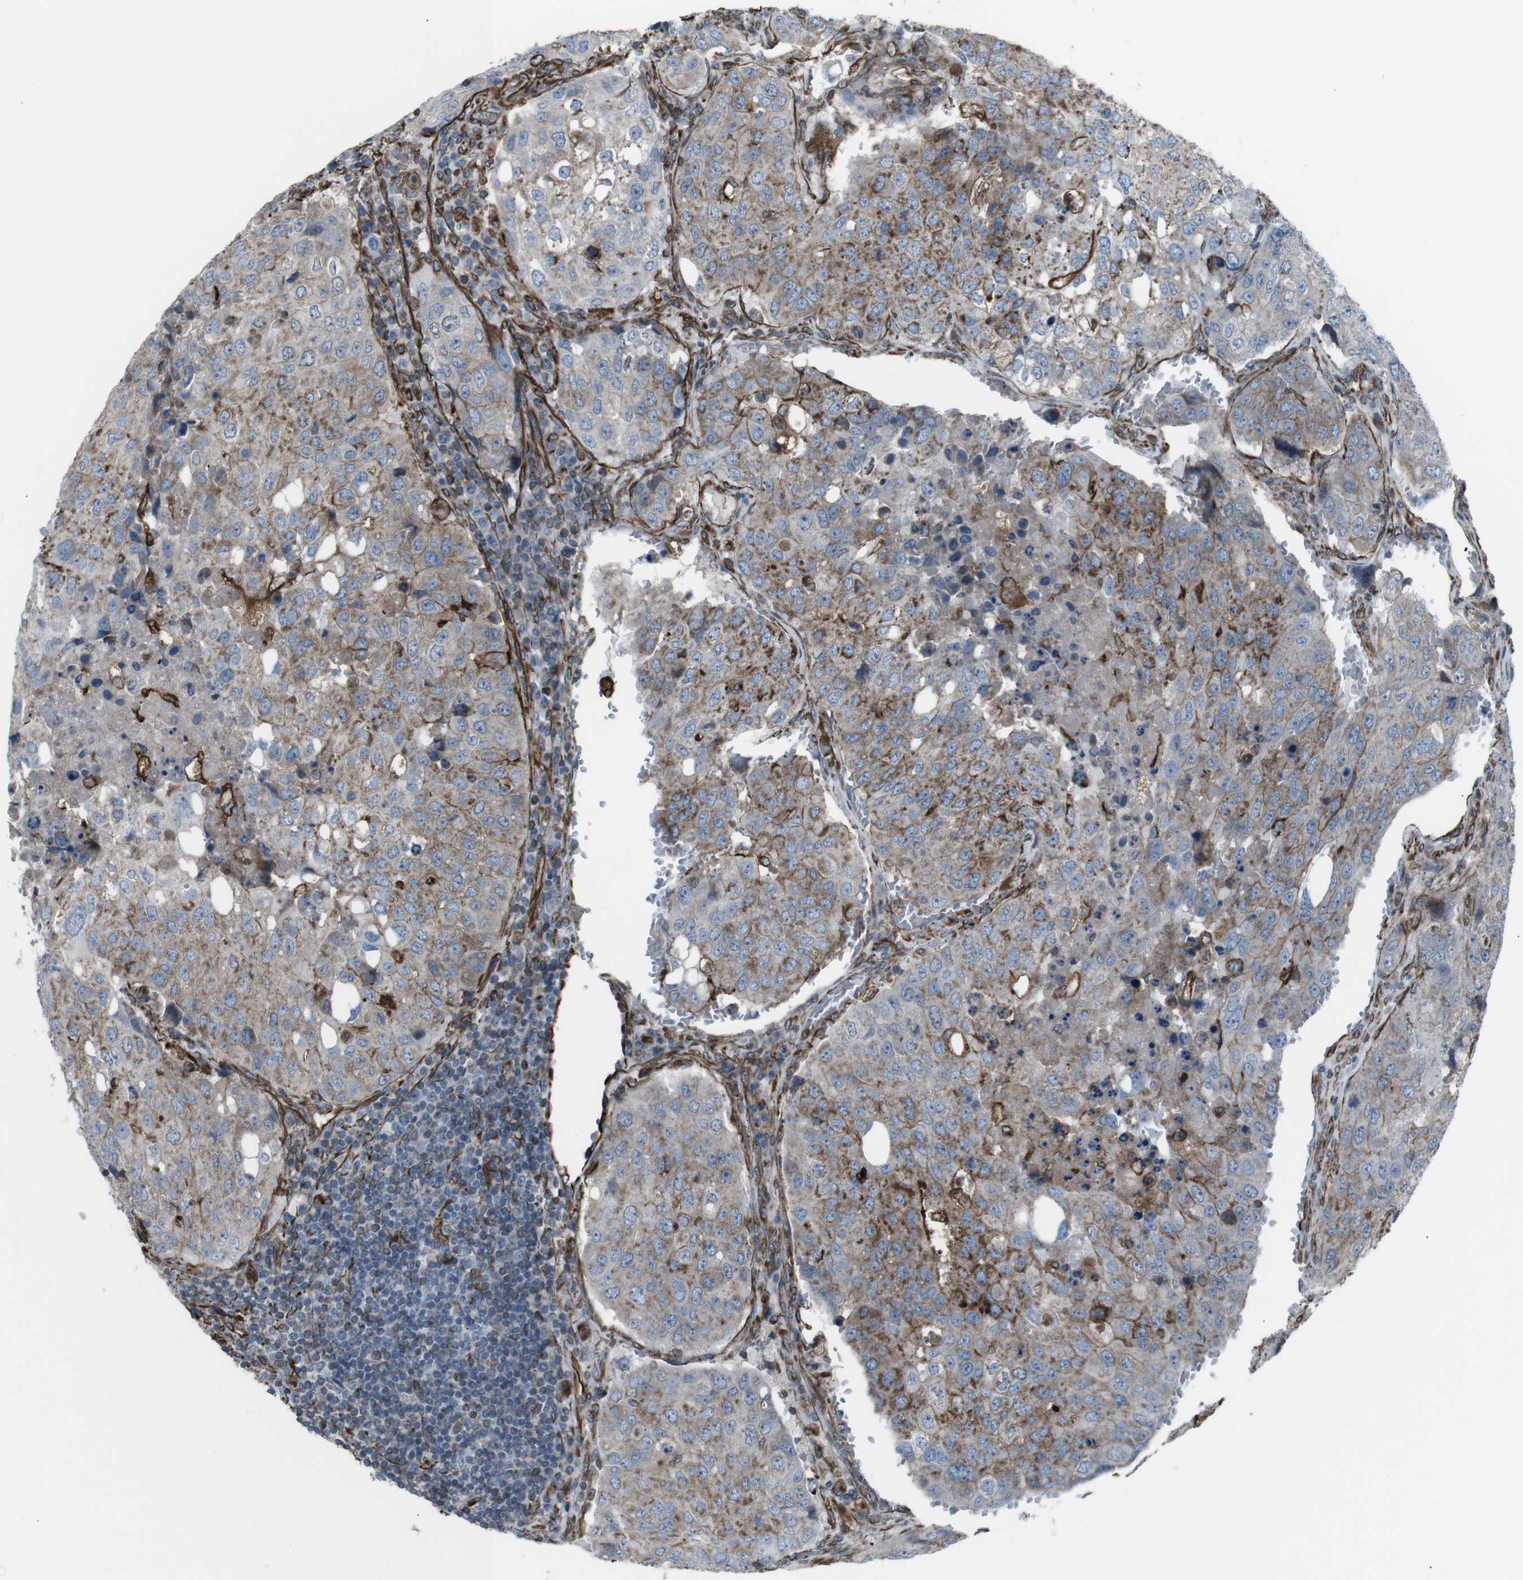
{"staining": {"intensity": "moderate", "quantity": "25%-75%", "location": "cytoplasmic/membranous"}, "tissue": "urothelial cancer", "cell_type": "Tumor cells", "image_type": "cancer", "snomed": [{"axis": "morphology", "description": "Urothelial carcinoma, High grade"}, {"axis": "topography", "description": "Lymph node"}, {"axis": "topography", "description": "Urinary bladder"}], "caption": "Immunohistochemistry (IHC) staining of urothelial carcinoma (high-grade), which exhibits medium levels of moderate cytoplasmic/membranous staining in about 25%-75% of tumor cells indicating moderate cytoplasmic/membranous protein expression. The staining was performed using DAB (brown) for protein detection and nuclei were counterstained in hematoxylin (blue).", "gene": "TMEM141", "patient": {"sex": "male", "age": 51}}